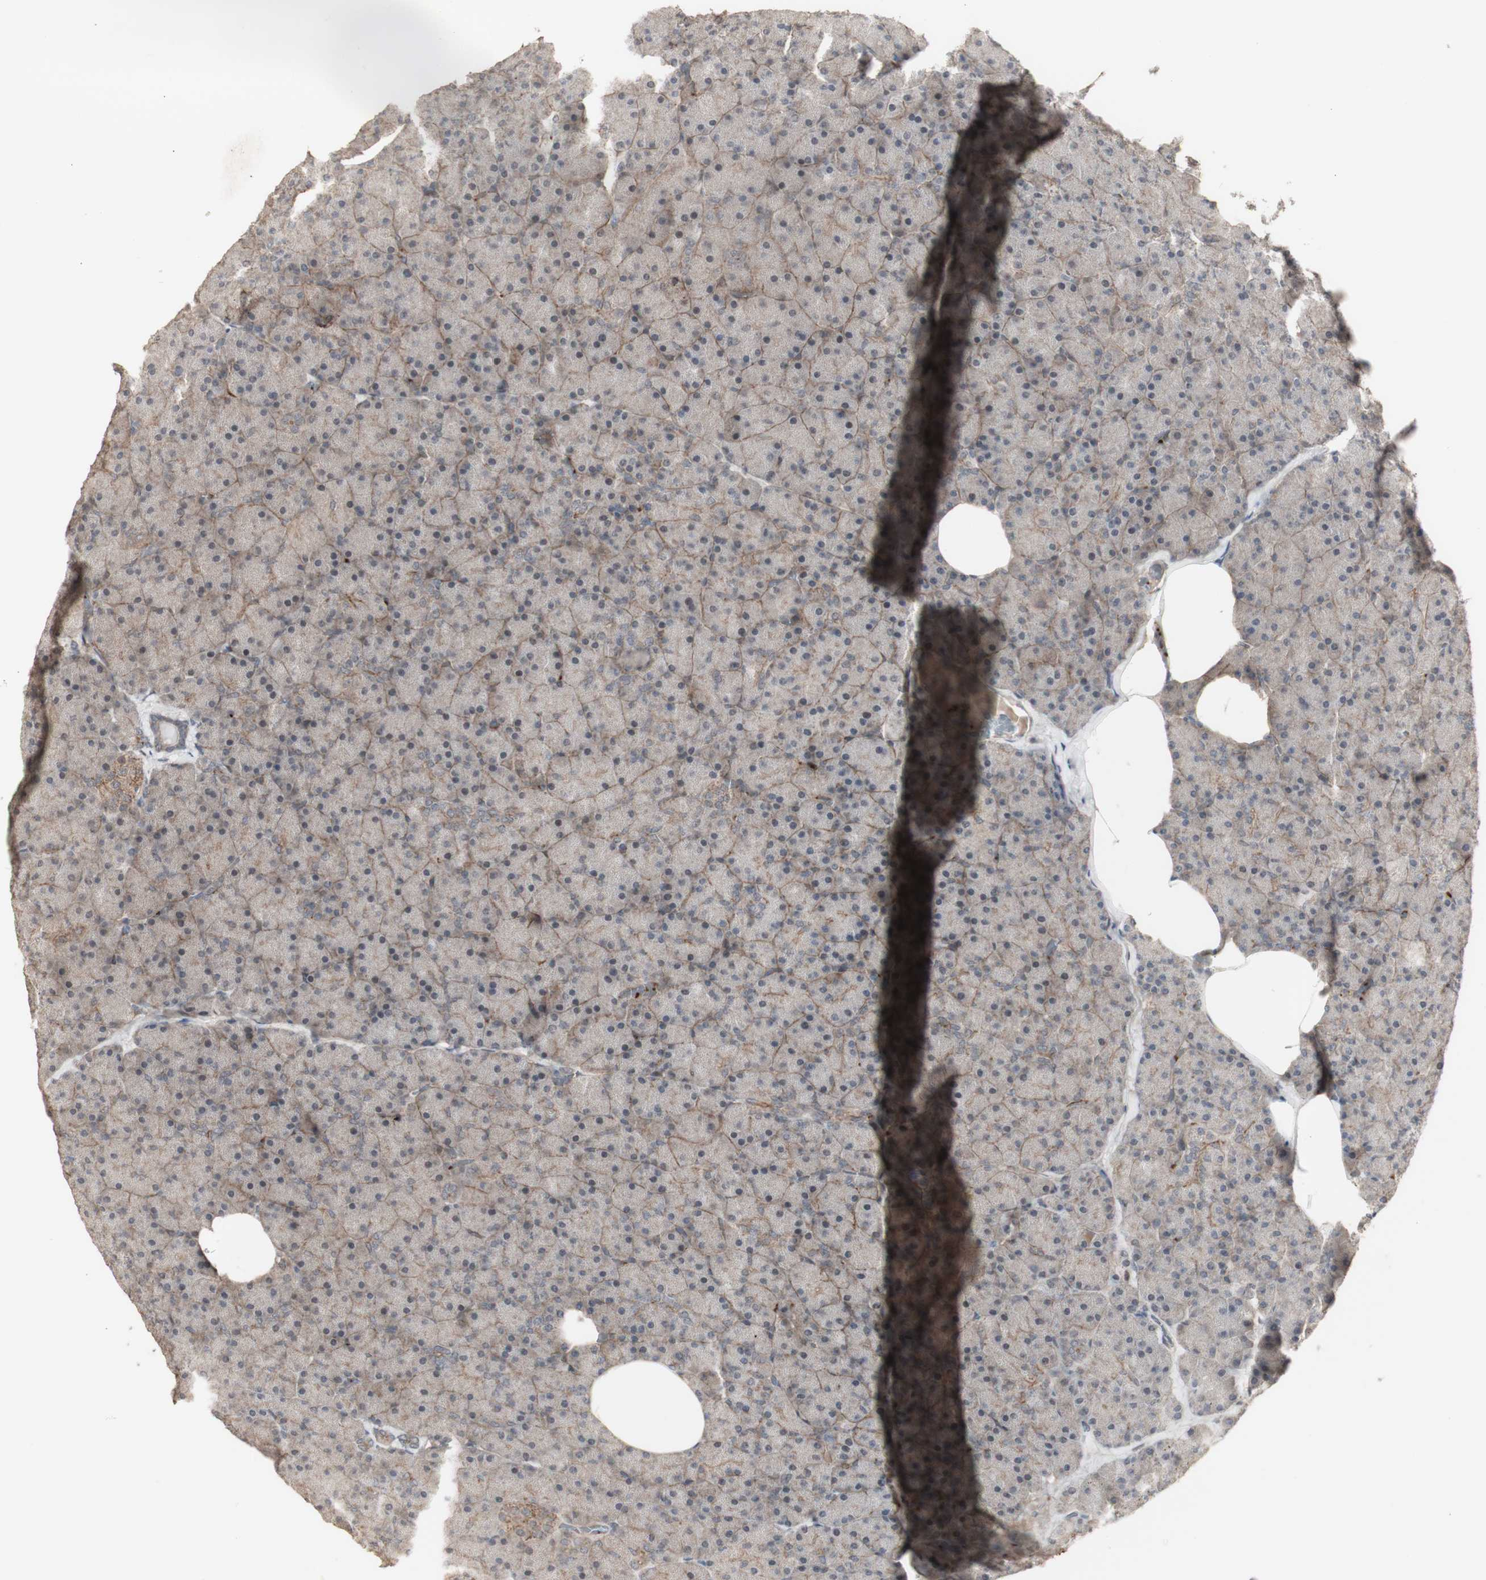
{"staining": {"intensity": "moderate", "quantity": ">75%", "location": "cytoplasmic/membranous,nuclear"}, "tissue": "pancreas", "cell_type": "Exocrine glandular cells", "image_type": "normal", "snomed": [{"axis": "morphology", "description": "Normal tissue, NOS"}, {"axis": "topography", "description": "Pancreas"}], "caption": "Benign pancreas displays moderate cytoplasmic/membranous,nuclear expression in about >75% of exocrine glandular cells, visualized by immunohistochemistry. (Brightfield microscopy of DAB IHC at high magnification).", "gene": "ALOX12", "patient": {"sex": "female", "age": 35}}